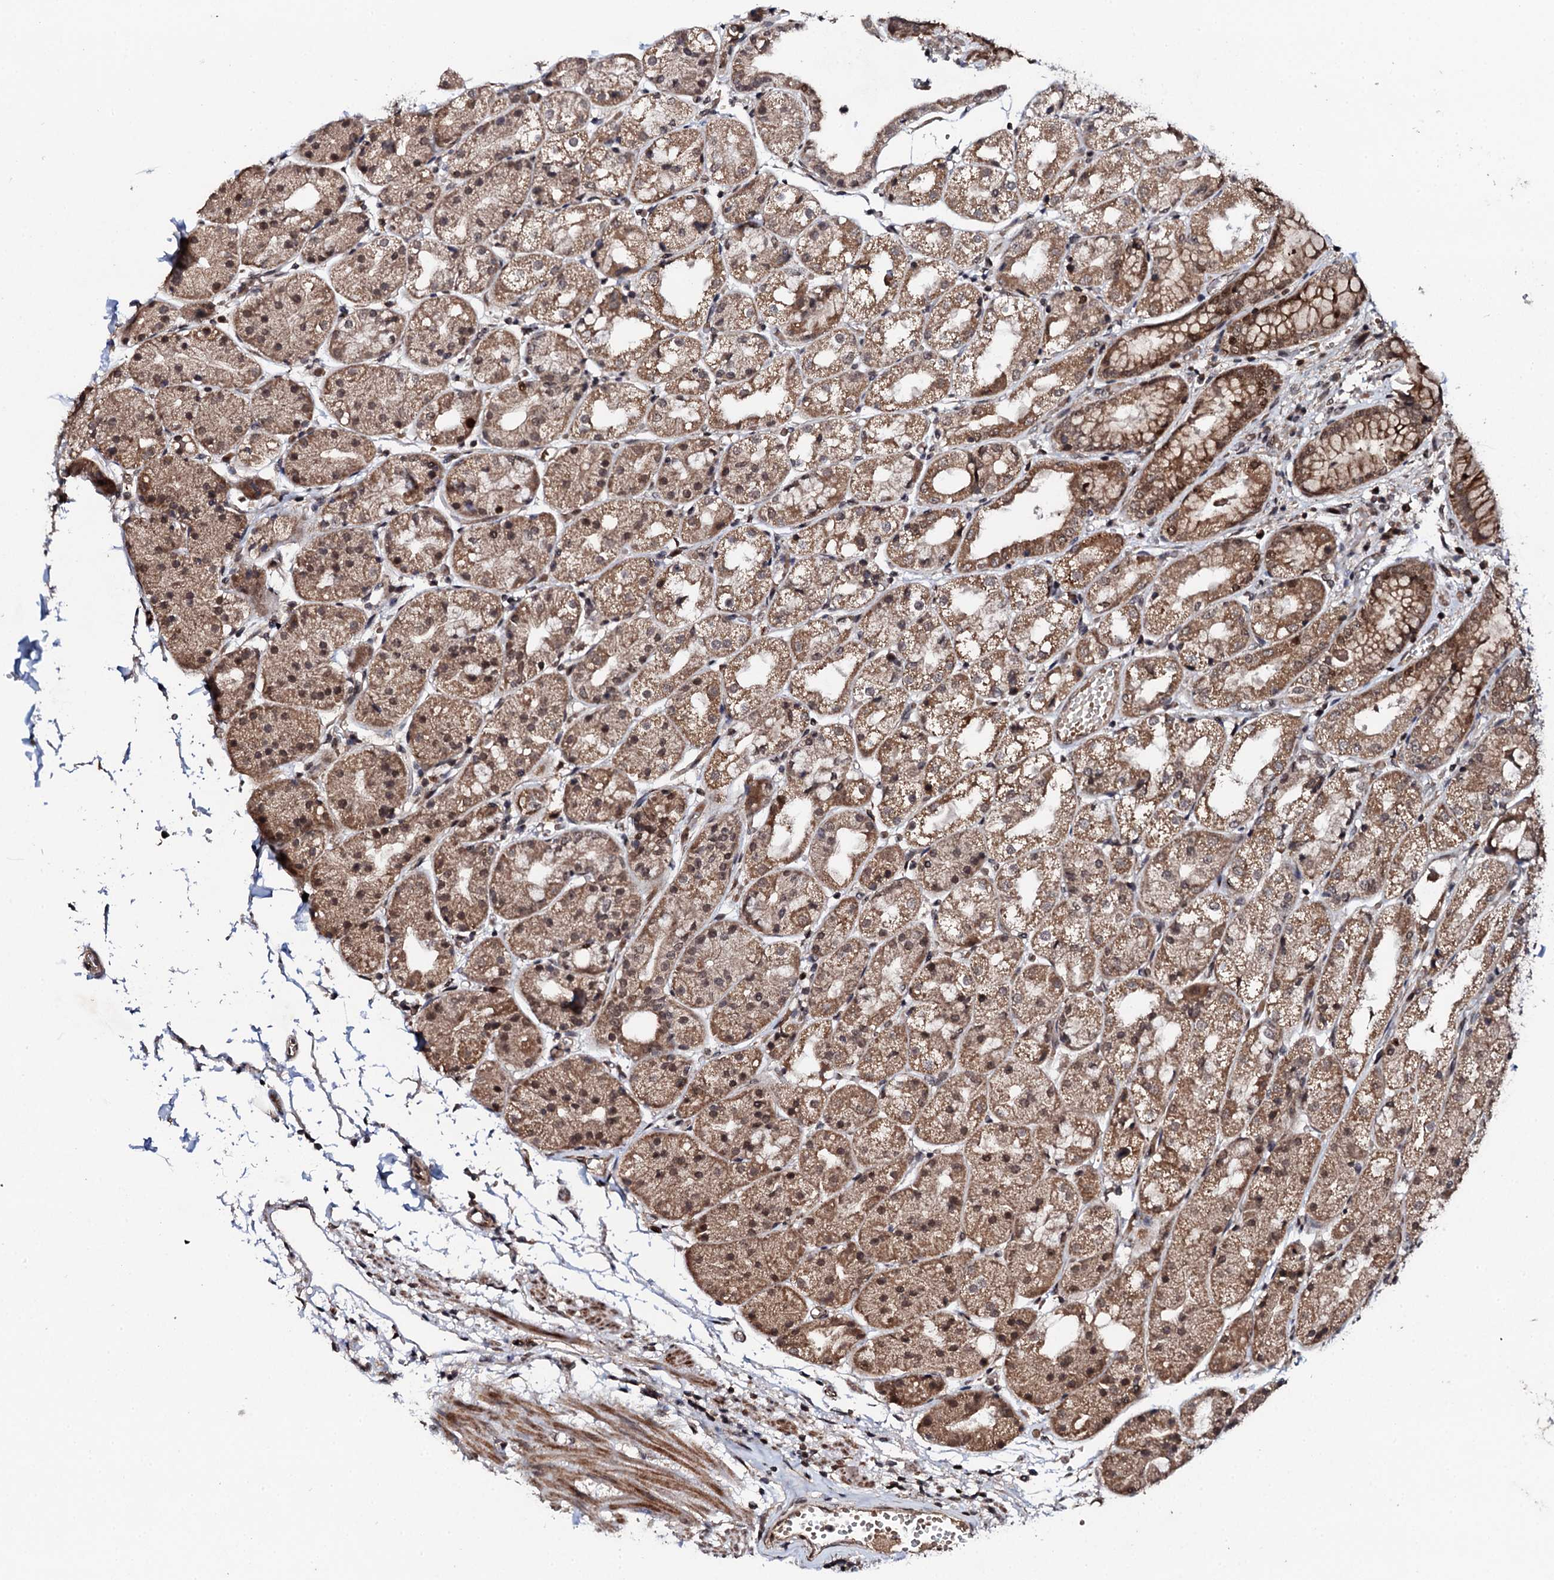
{"staining": {"intensity": "moderate", "quantity": ">75%", "location": "cytoplasmic/membranous,nuclear"}, "tissue": "stomach", "cell_type": "Glandular cells", "image_type": "normal", "snomed": [{"axis": "morphology", "description": "Normal tissue, NOS"}, {"axis": "topography", "description": "Stomach, upper"}], "caption": "The histopathology image exhibits immunohistochemical staining of normal stomach. There is moderate cytoplasmic/membranous,nuclear staining is present in approximately >75% of glandular cells.", "gene": "FAM111A", "patient": {"sex": "male", "age": 72}}